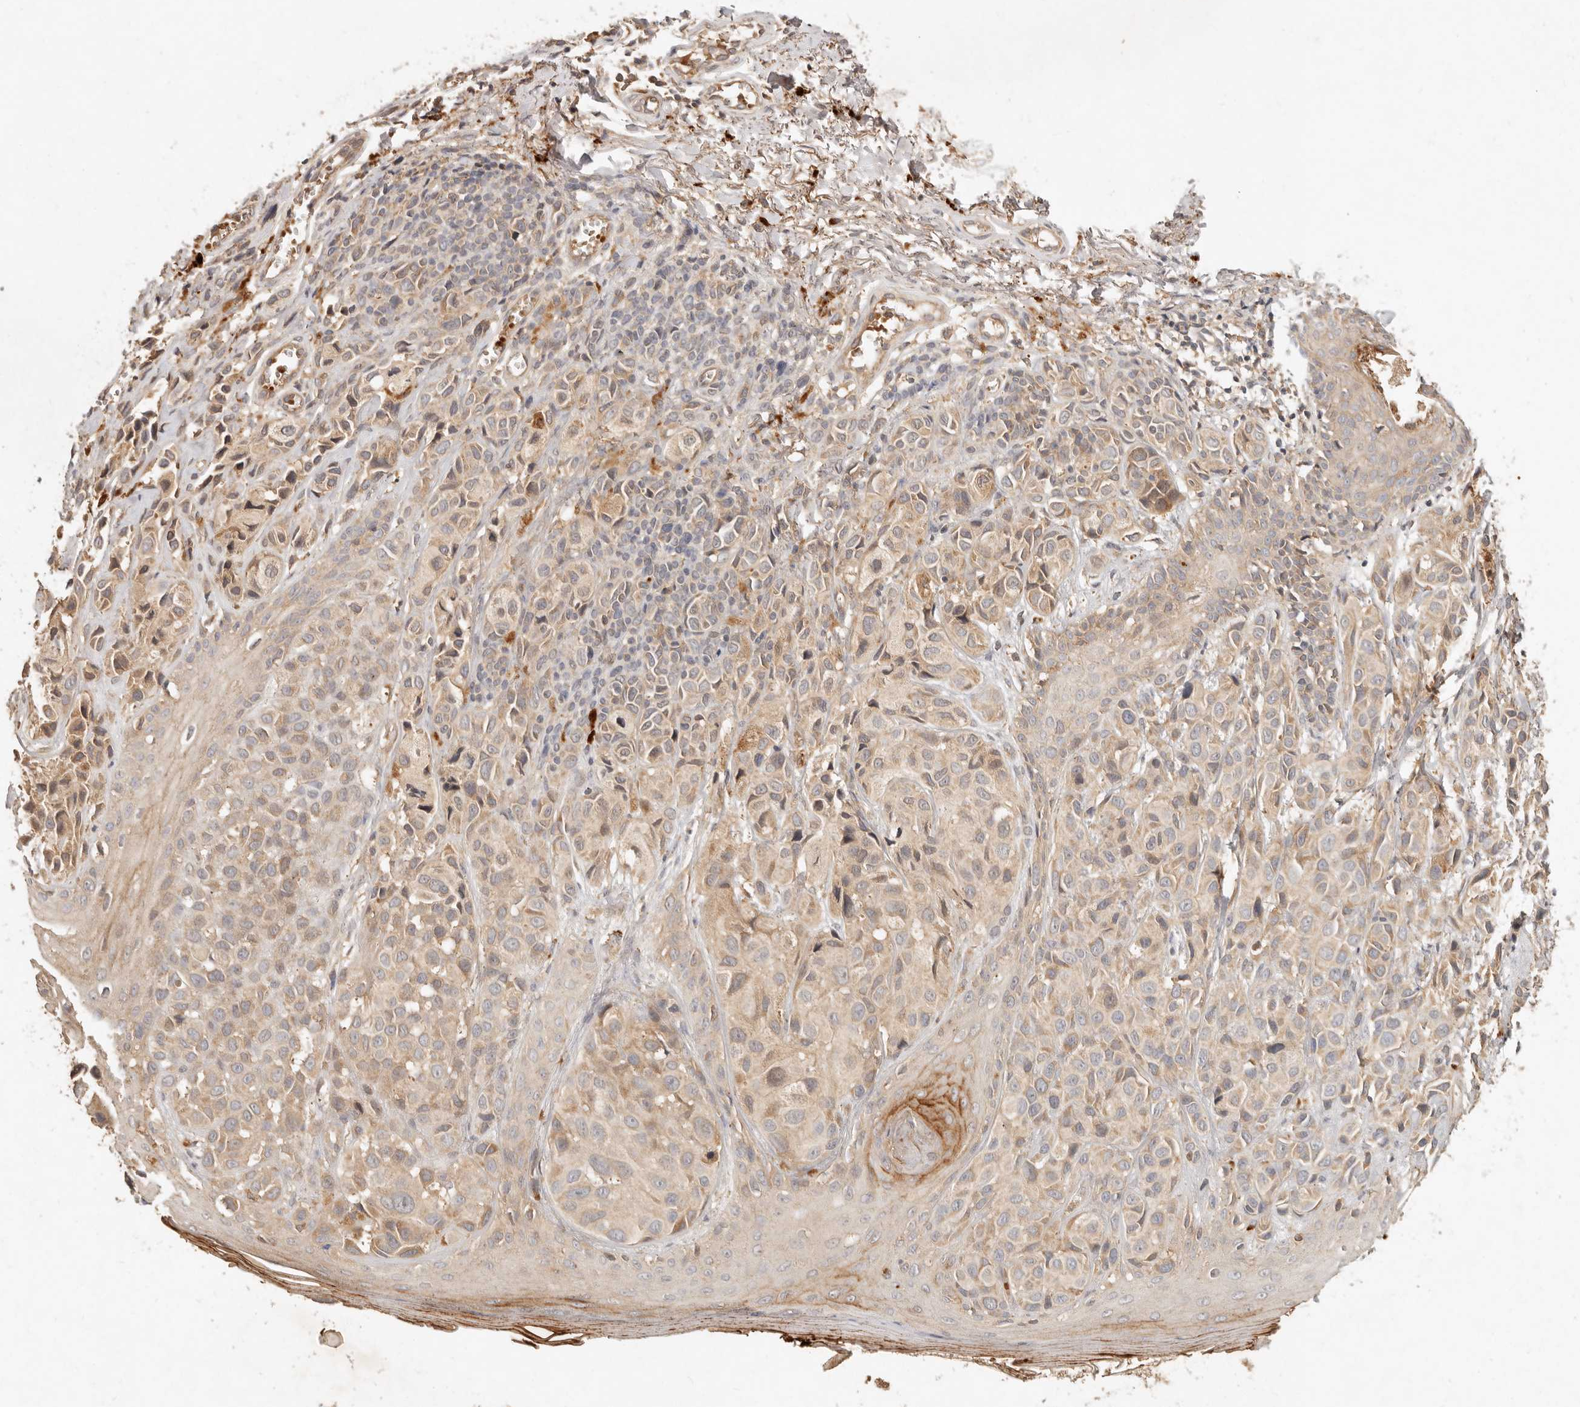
{"staining": {"intensity": "weak", "quantity": ">75%", "location": "cytoplasmic/membranous"}, "tissue": "melanoma", "cell_type": "Tumor cells", "image_type": "cancer", "snomed": [{"axis": "morphology", "description": "Malignant melanoma, NOS"}, {"axis": "topography", "description": "Skin"}], "caption": "Immunohistochemistry photomicrograph of neoplastic tissue: melanoma stained using immunohistochemistry (IHC) shows low levels of weak protein expression localized specifically in the cytoplasmic/membranous of tumor cells, appearing as a cytoplasmic/membranous brown color.", "gene": "FREM2", "patient": {"sex": "female", "age": 58}}